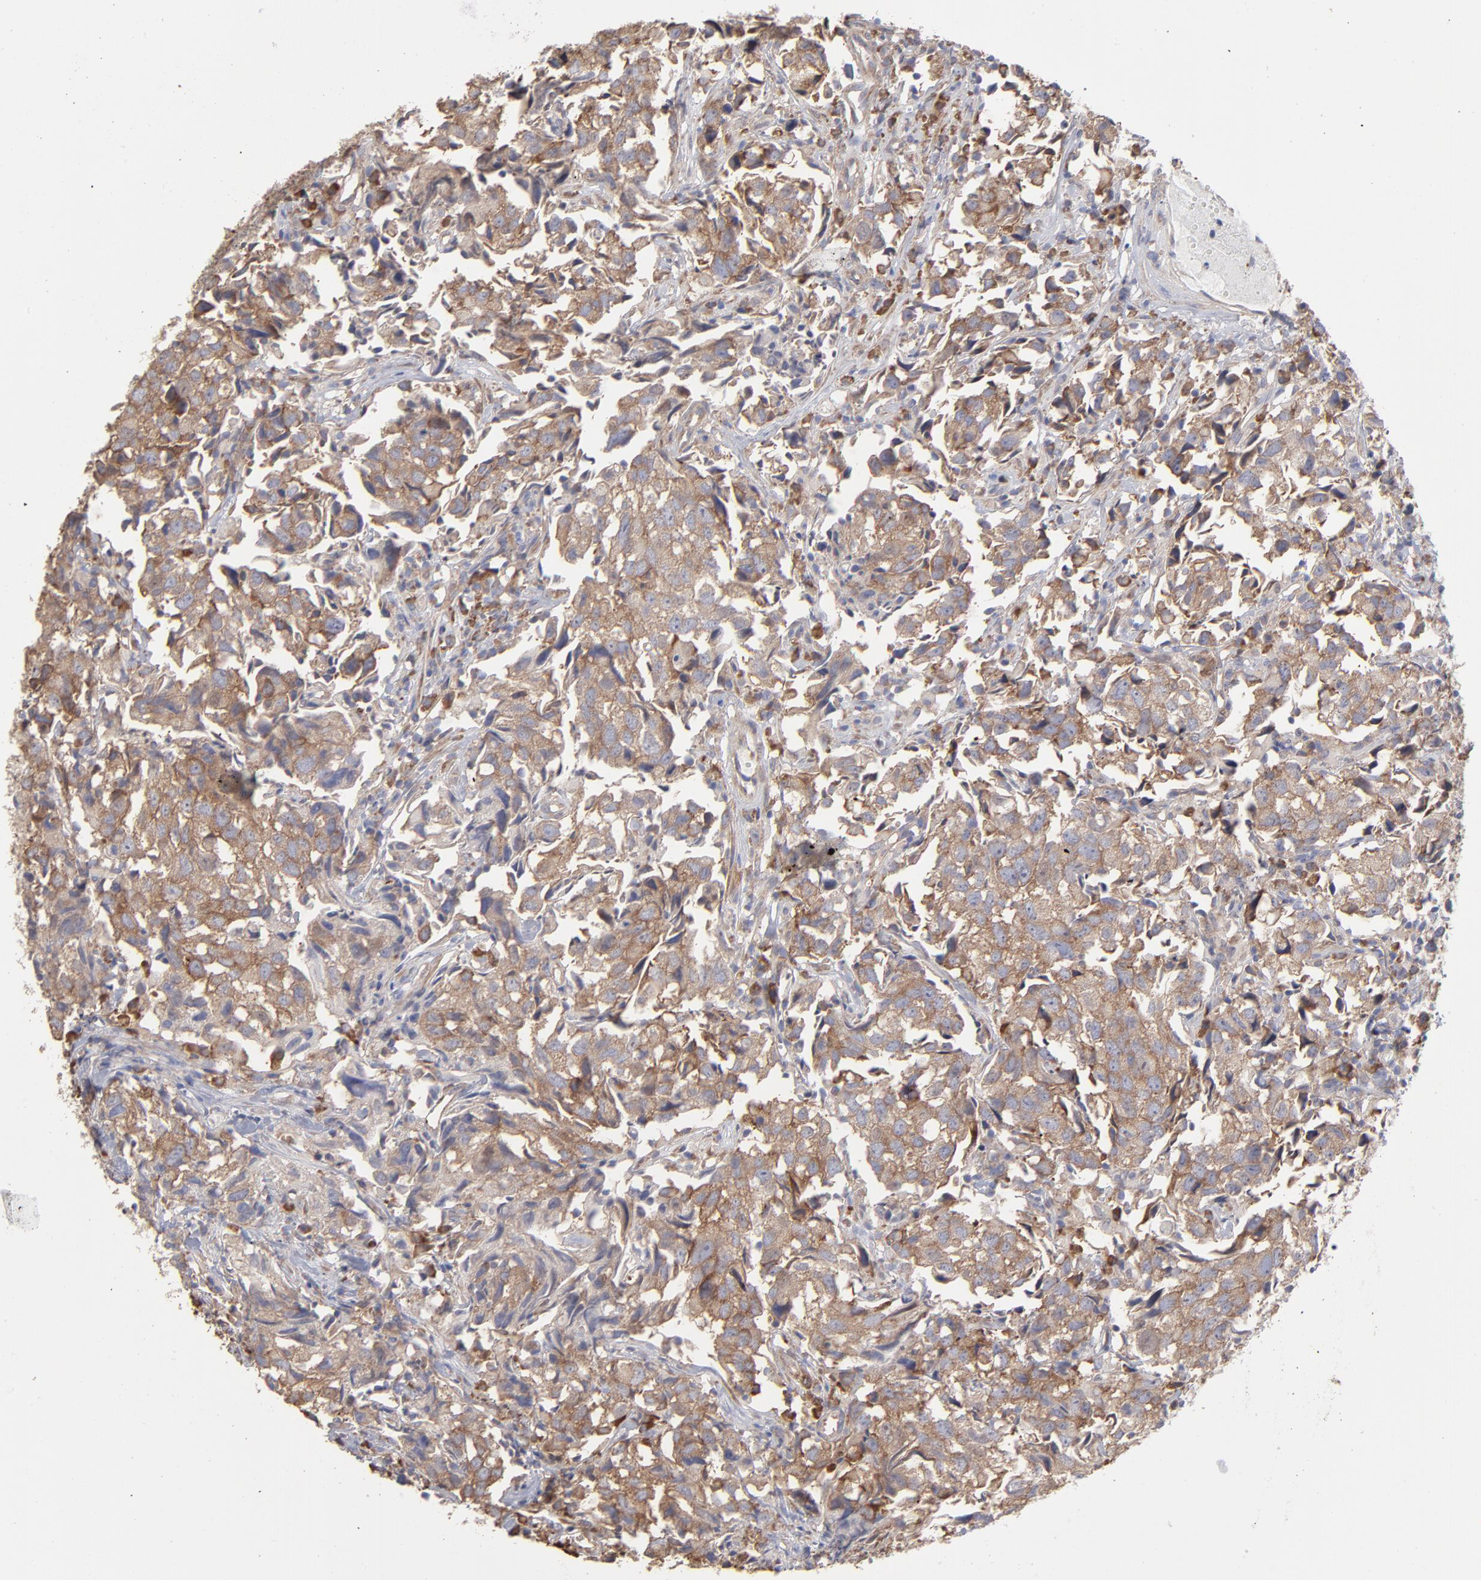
{"staining": {"intensity": "weak", "quantity": ">75%", "location": "cytoplasmic/membranous"}, "tissue": "urothelial cancer", "cell_type": "Tumor cells", "image_type": "cancer", "snomed": [{"axis": "morphology", "description": "Urothelial carcinoma, High grade"}, {"axis": "topography", "description": "Urinary bladder"}], "caption": "Protein staining of high-grade urothelial carcinoma tissue exhibits weak cytoplasmic/membranous staining in about >75% of tumor cells.", "gene": "RPL3", "patient": {"sex": "female", "age": 75}}